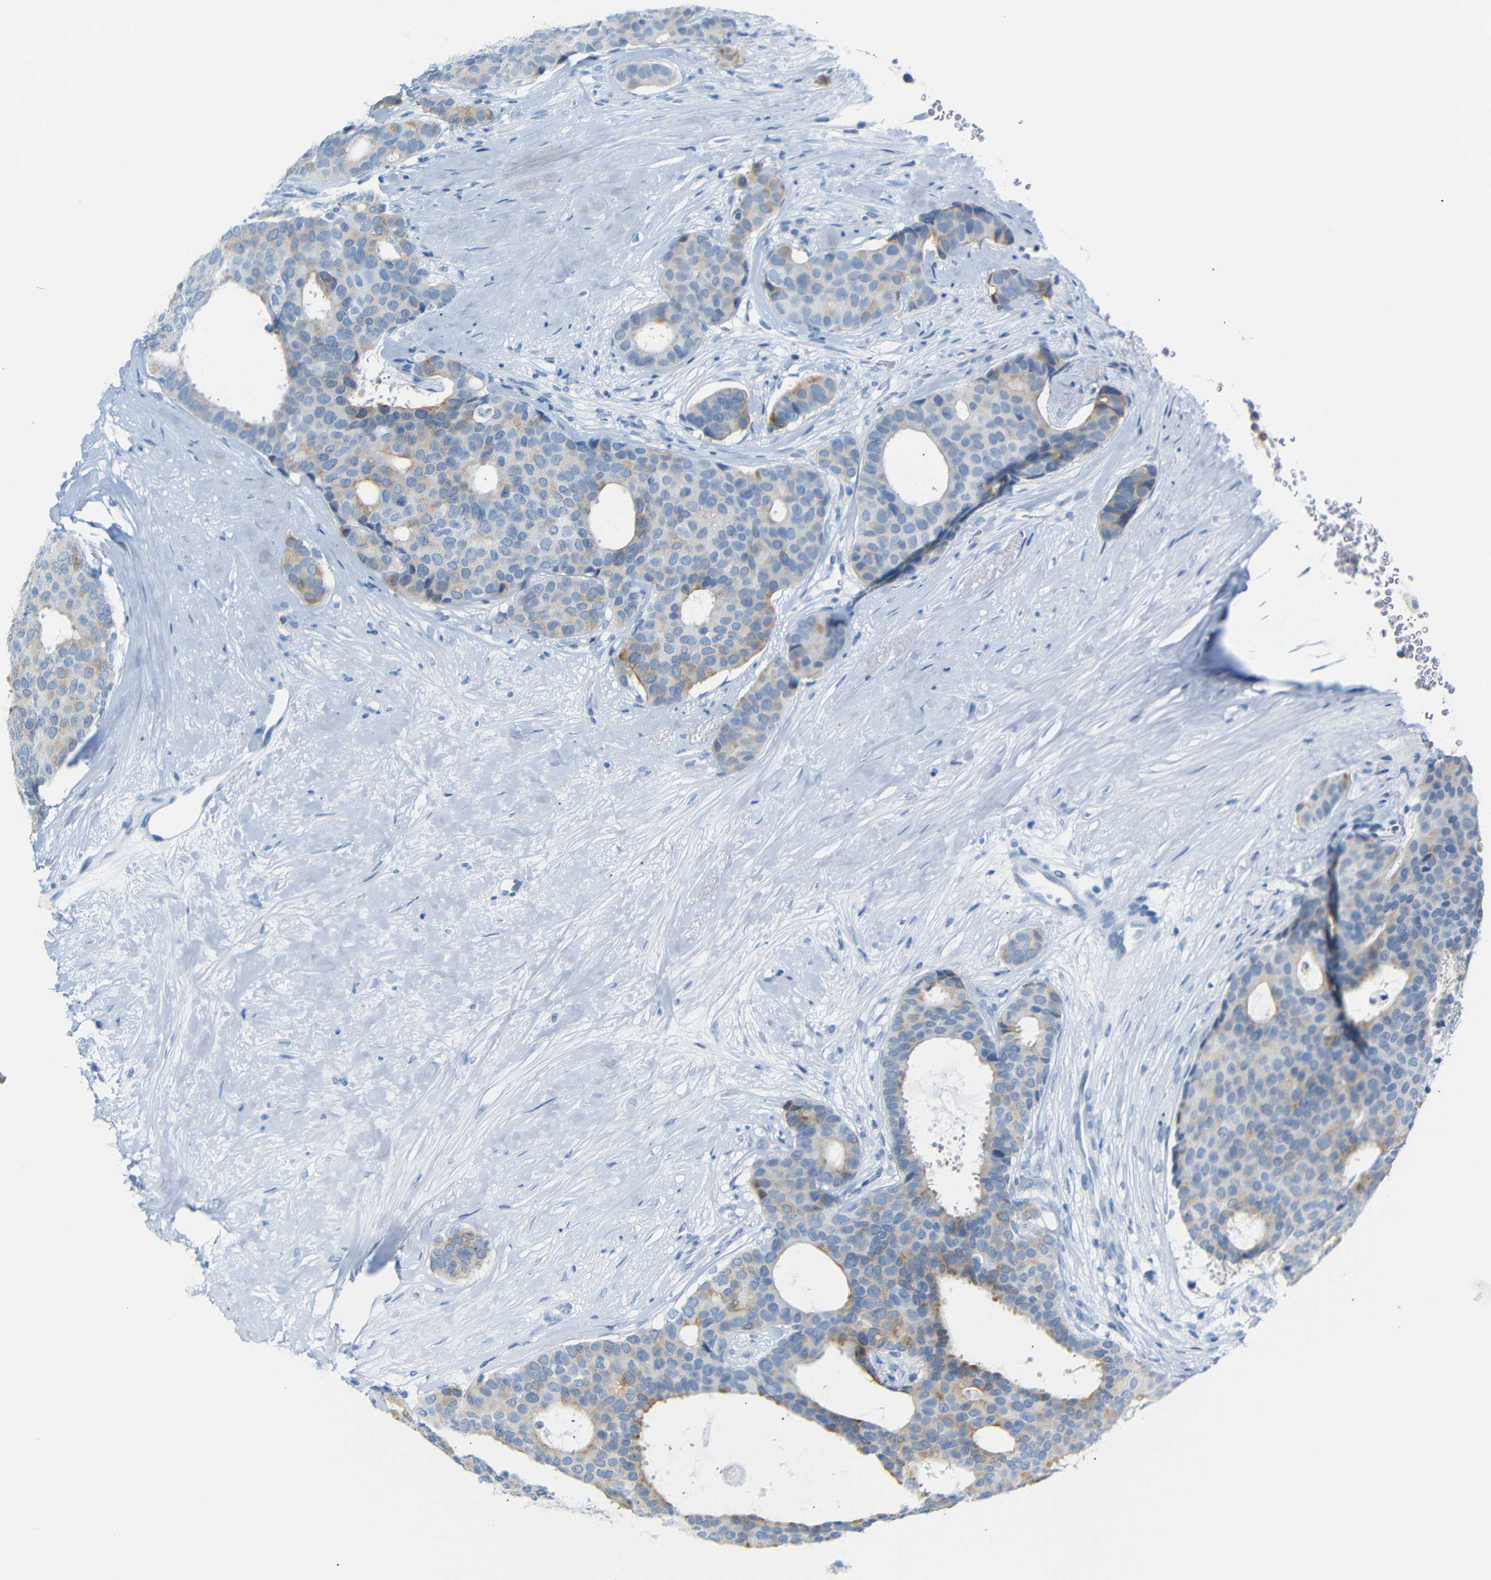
{"staining": {"intensity": "moderate", "quantity": "25%-75%", "location": "cytoplasmic/membranous"}, "tissue": "breast cancer", "cell_type": "Tumor cells", "image_type": "cancer", "snomed": [{"axis": "morphology", "description": "Duct carcinoma"}, {"axis": "topography", "description": "Breast"}], "caption": "Immunohistochemical staining of human breast cancer (invasive ductal carcinoma) reveals moderate cytoplasmic/membranous protein staining in about 25%-75% of tumor cells. (DAB (3,3'-diaminobenzidine) = brown stain, brightfield microscopy at high magnification).", "gene": "DYNAP", "patient": {"sex": "female", "age": 75}}